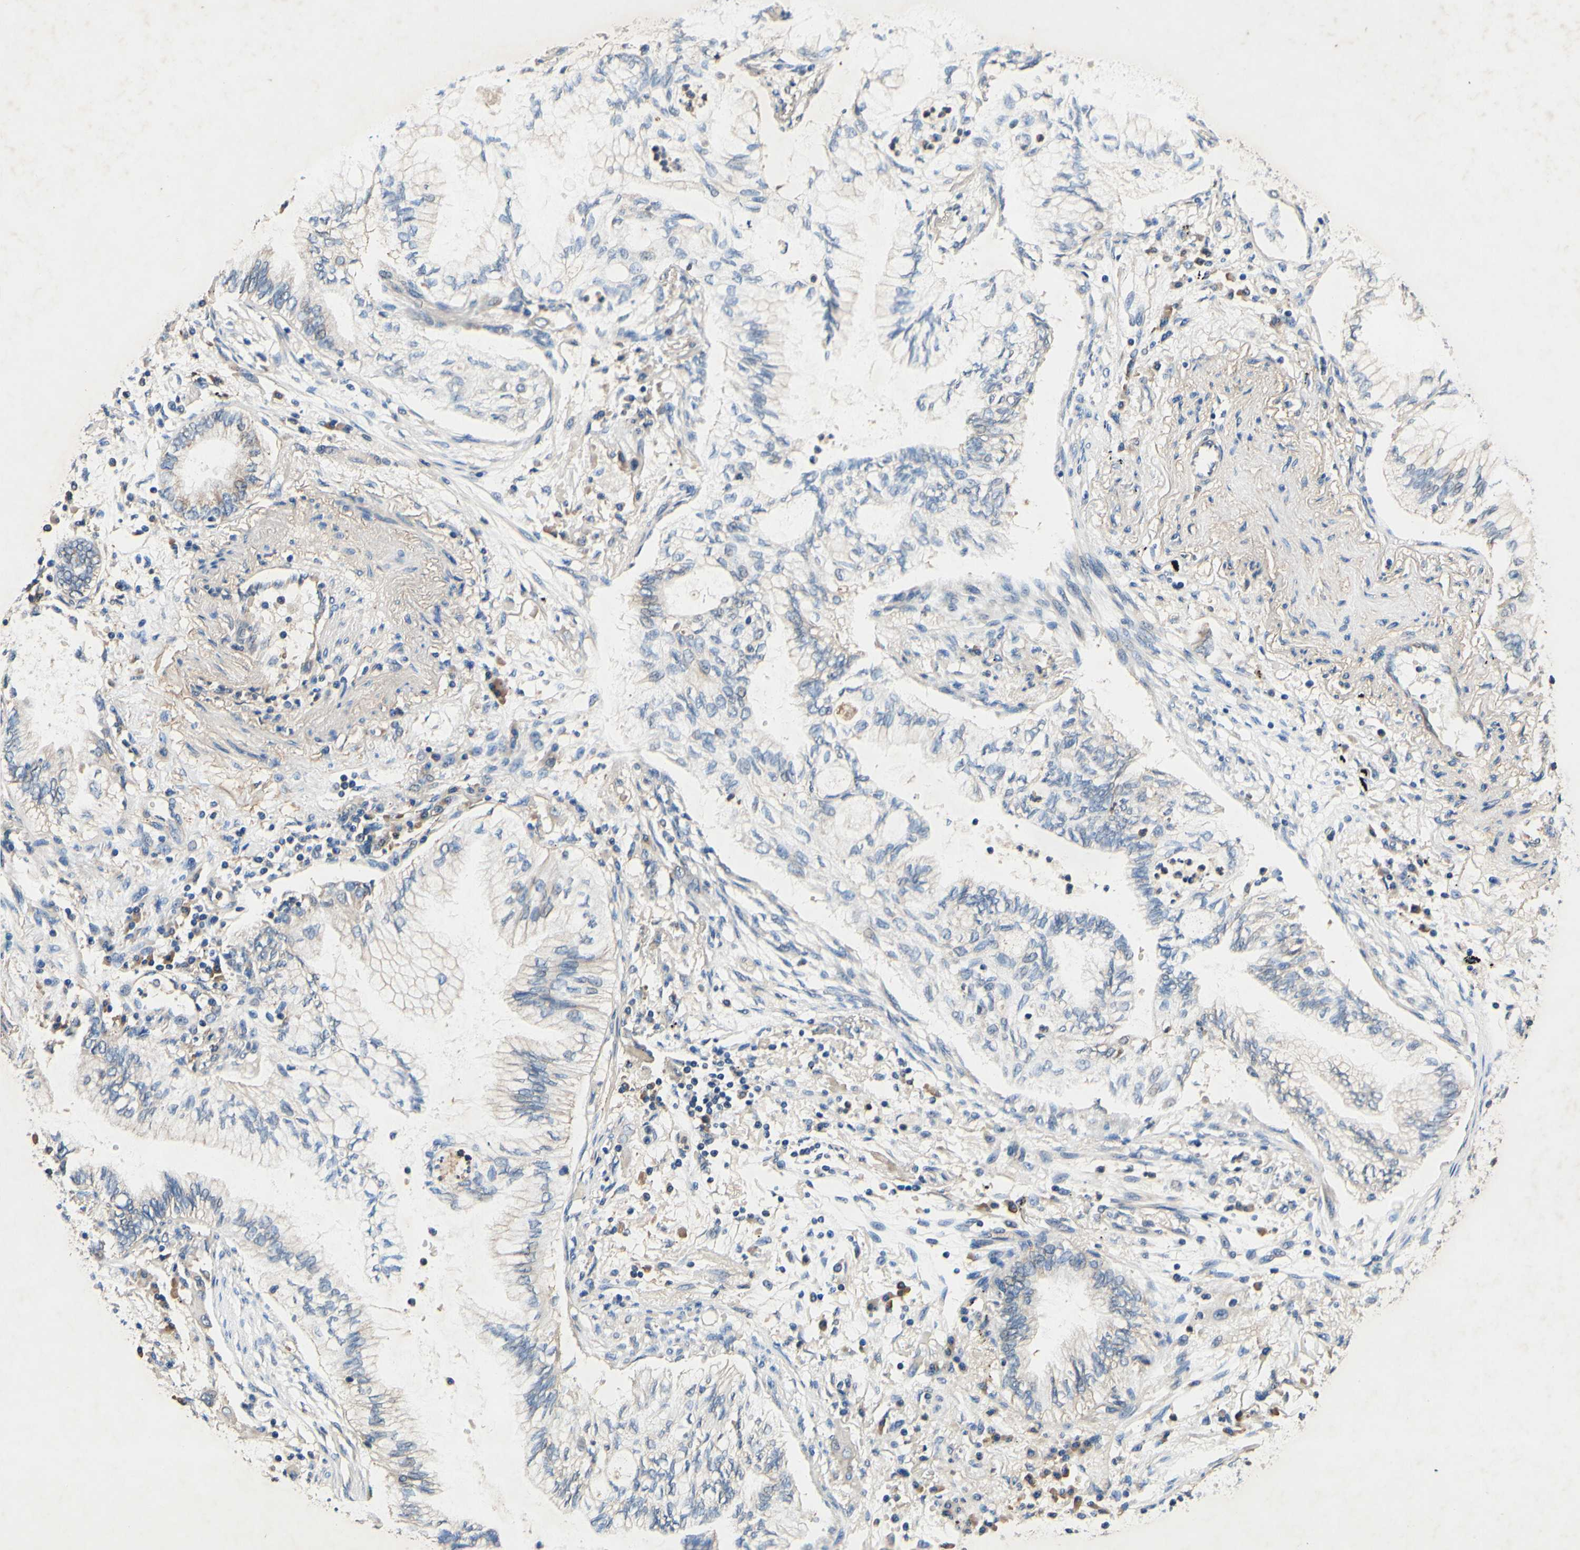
{"staining": {"intensity": "negative", "quantity": "none", "location": "none"}, "tissue": "lung cancer", "cell_type": "Tumor cells", "image_type": "cancer", "snomed": [{"axis": "morphology", "description": "Normal tissue, NOS"}, {"axis": "morphology", "description": "Adenocarcinoma, NOS"}, {"axis": "topography", "description": "Bronchus"}, {"axis": "topography", "description": "Lung"}], "caption": "Immunohistochemical staining of human lung cancer reveals no significant expression in tumor cells.", "gene": "PLA2G4A", "patient": {"sex": "female", "age": 70}}